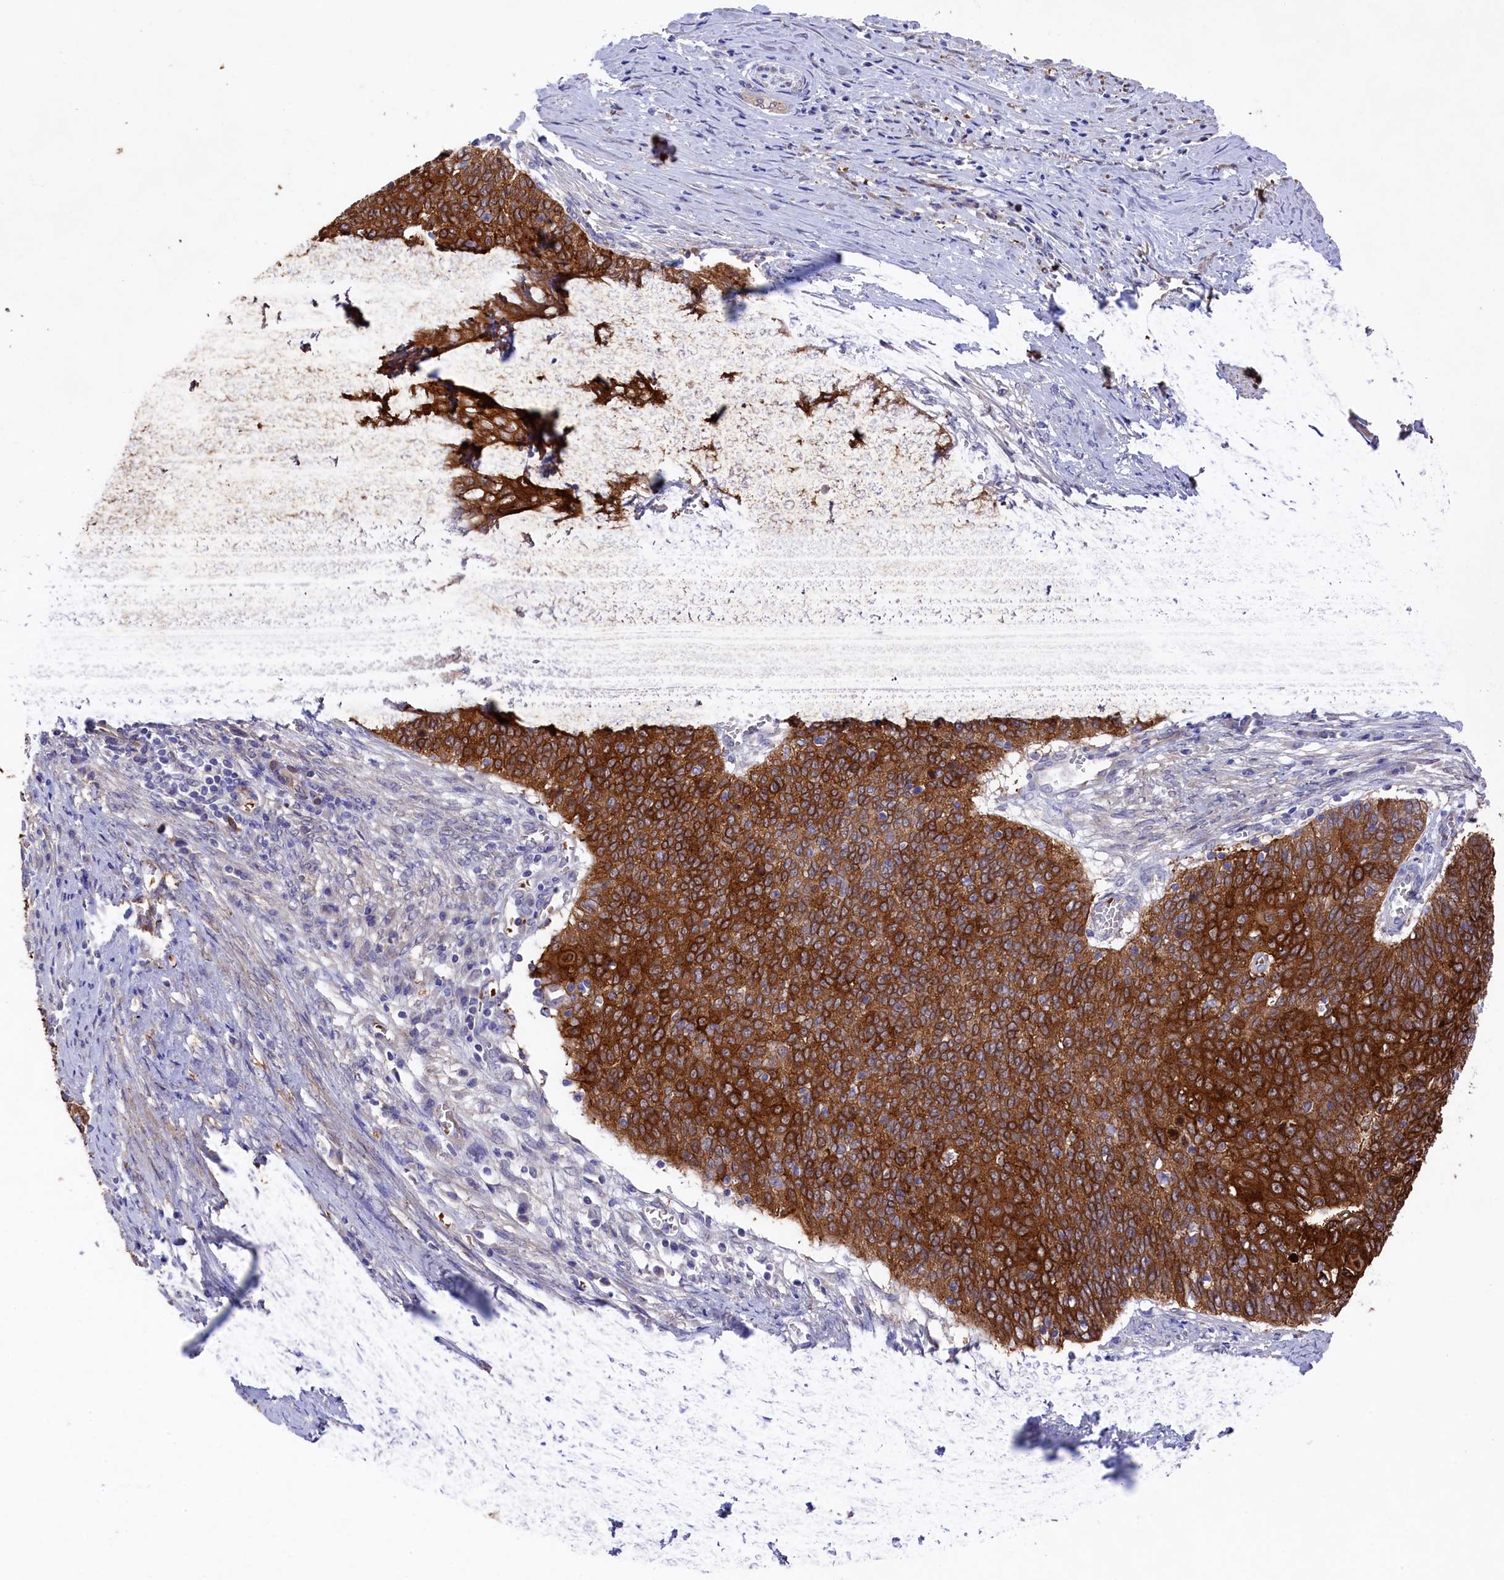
{"staining": {"intensity": "strong", "quantity": ">75%", "location": "cytoplasmic/membranous"}, "tissue": "cervical cancer", "cell_type": "Tumor cells", "image_type": "cancer", "snomed": [{"axis": "morphology", "description": "Squamous cell carcinoma, NOS"}, {"axis": "topography", "description": "Cervix"}], "caption": "Squamous cell carcinoma (cervical) stained for a protein (brown) shows strong cytoplasmic/membranous positive expression in about >75% of tumor cells.", "gene": "LHFPL4", "patient": {"sex": "female", "age": 39}}